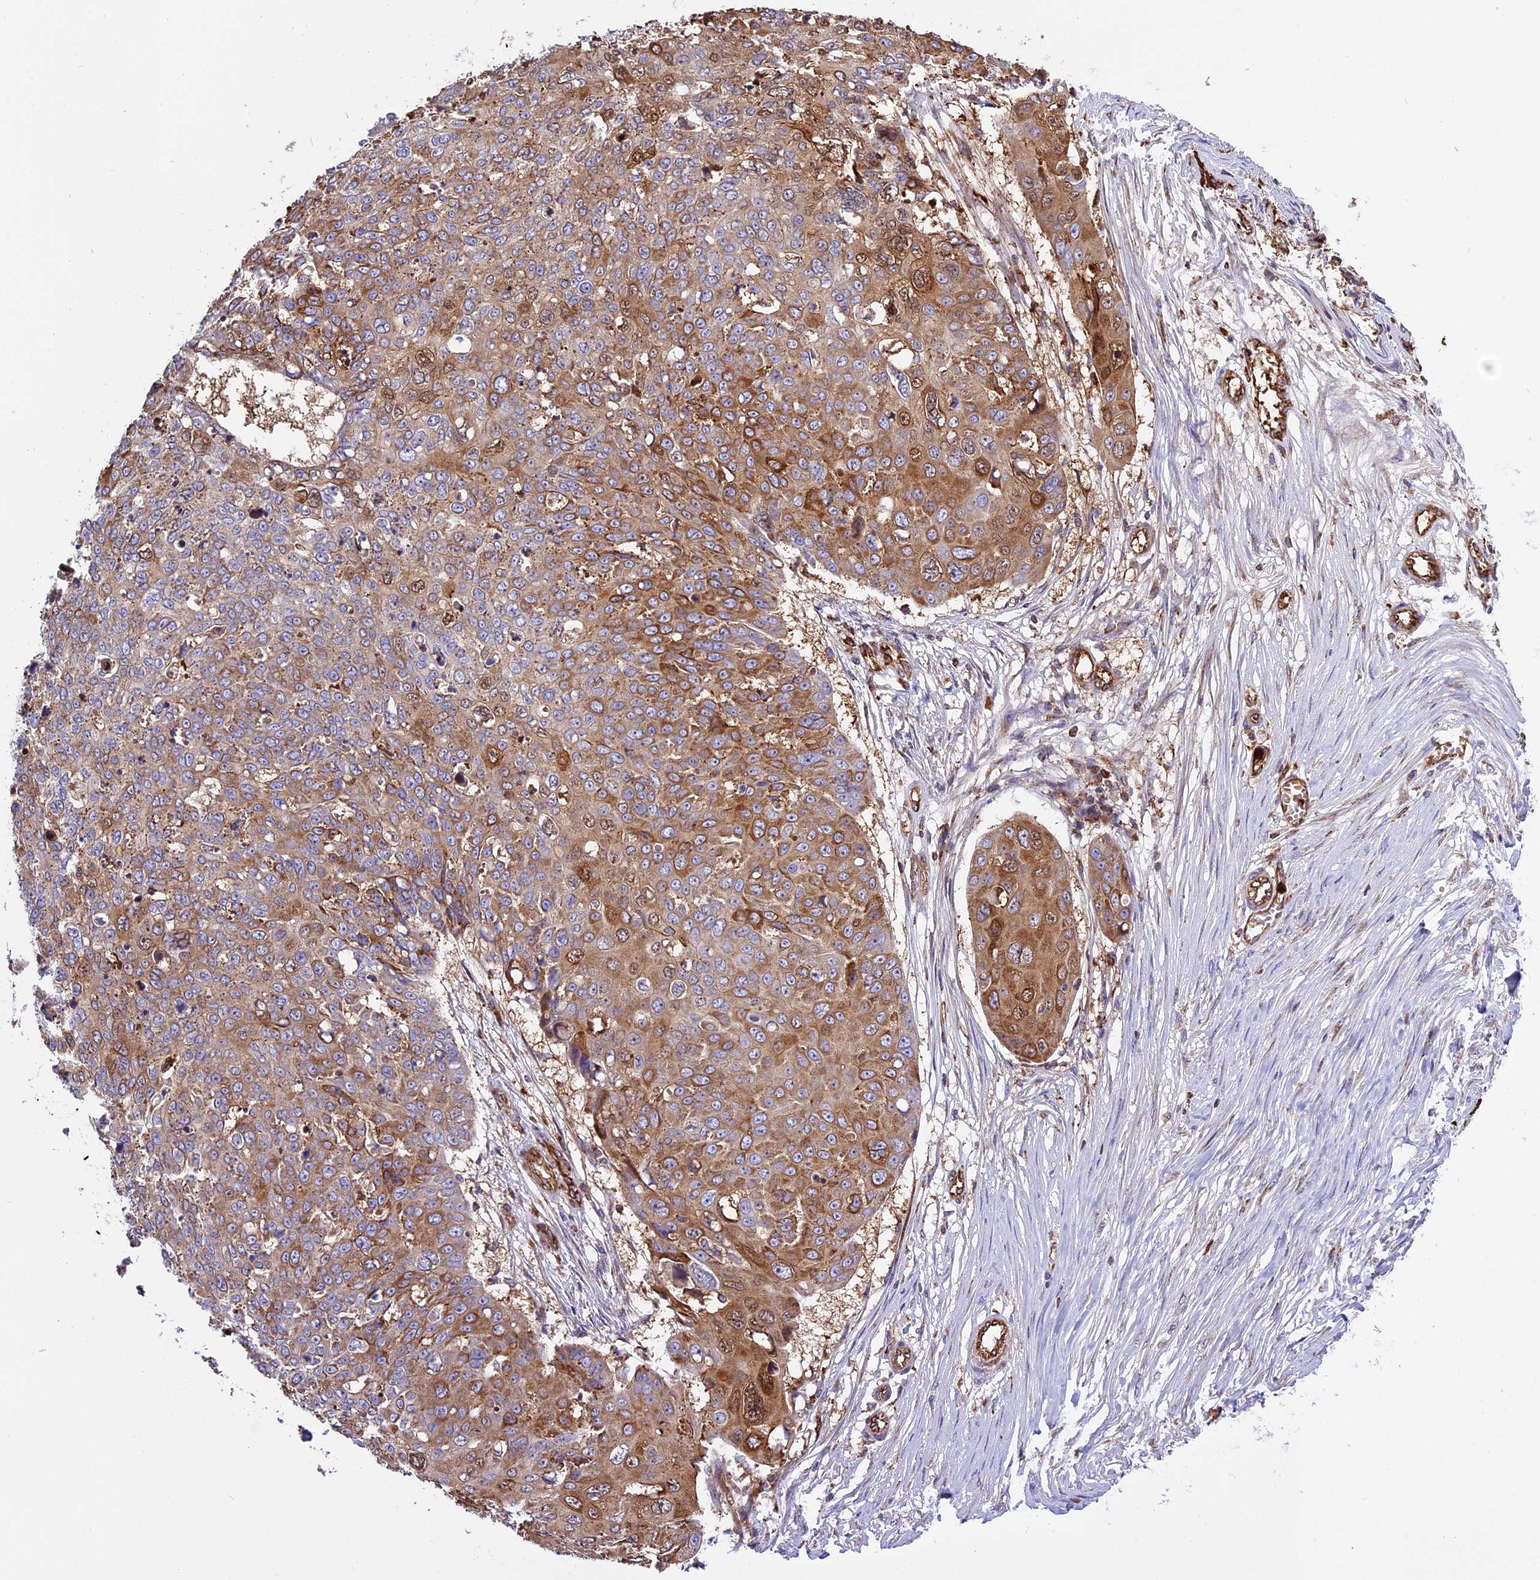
{"staining": {"intensity": "moderate", "quantity": ">75%", "location": "cytoplasmic/membranous,nuclear"}, "tissue": "skin cancer", "cell_type": "Tumor cells", "image_type": "cancer", "snomed": [{"axis": "morphology", "description": "Squamous cell carcinoma, NOS"}, {"axis": "topography", "description": "Skin"}], "caption": "Protein staining of squamous cell carcinoma (skin) tissue reveals moderate cytoplasmic/membranous and nuclear positivity in approximately >75% of tumor cells. (Brightfield microscopy of DAB IHC at high magnification).", "gene": "CD99L2", "patient": {"sex": "male", "age": 71}}